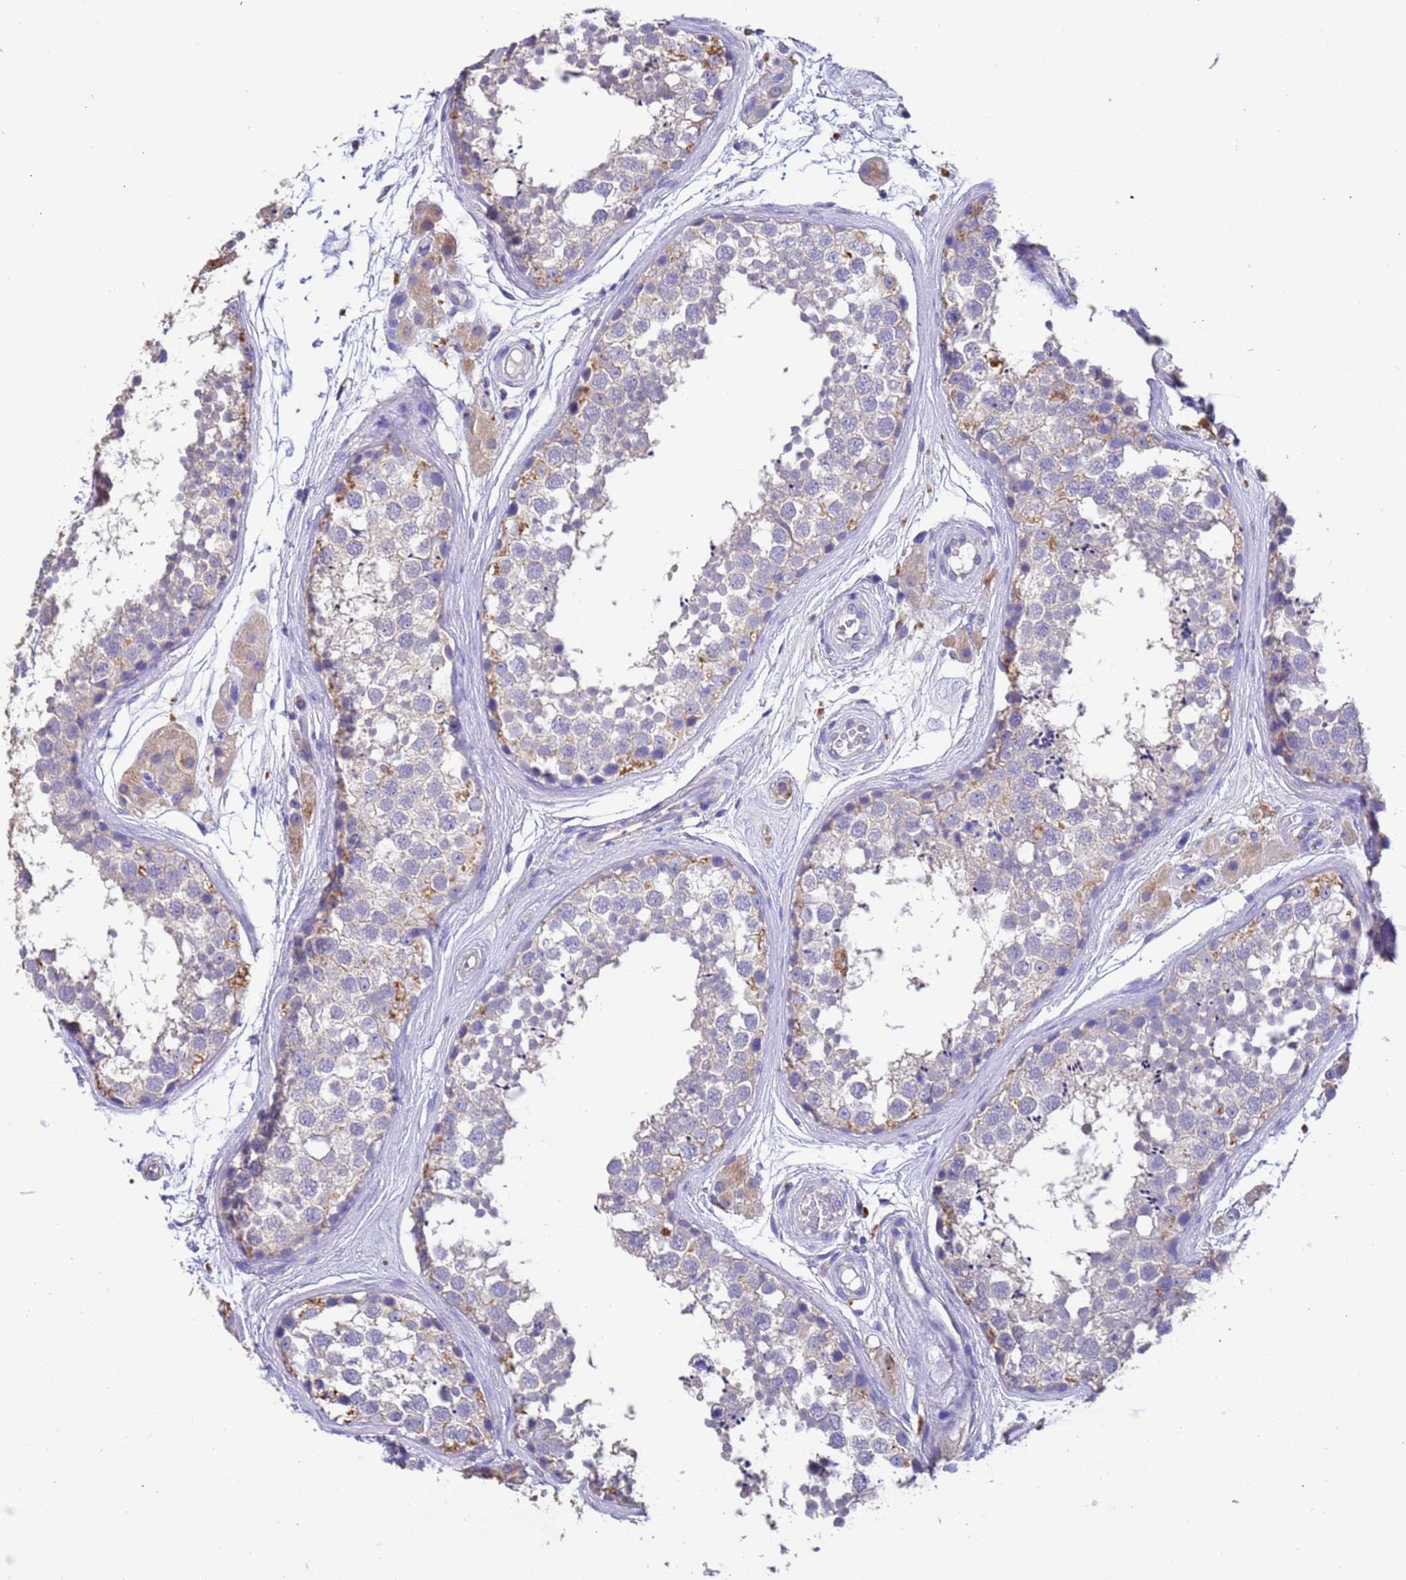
{"staining": {"intensity": "weak", "quantity": "<25%", "location": "cytoplasmic/membranous"}, "tissue": "testis", "cell_type": "Cells in seminiferous ducts", "image_type": "normal", "snomed": [{"axis": "morphology", "description": "Normal tissue, NOS"}, {"axis": "topography", "description": "Testis"}], "caption": "DAB immunohistochemical staining of unremarkable human testis exhibits no significant staining in cells in seminiferous ducts.", "gene": "SRL", "patient": {"sex": "male", "age": 56}}